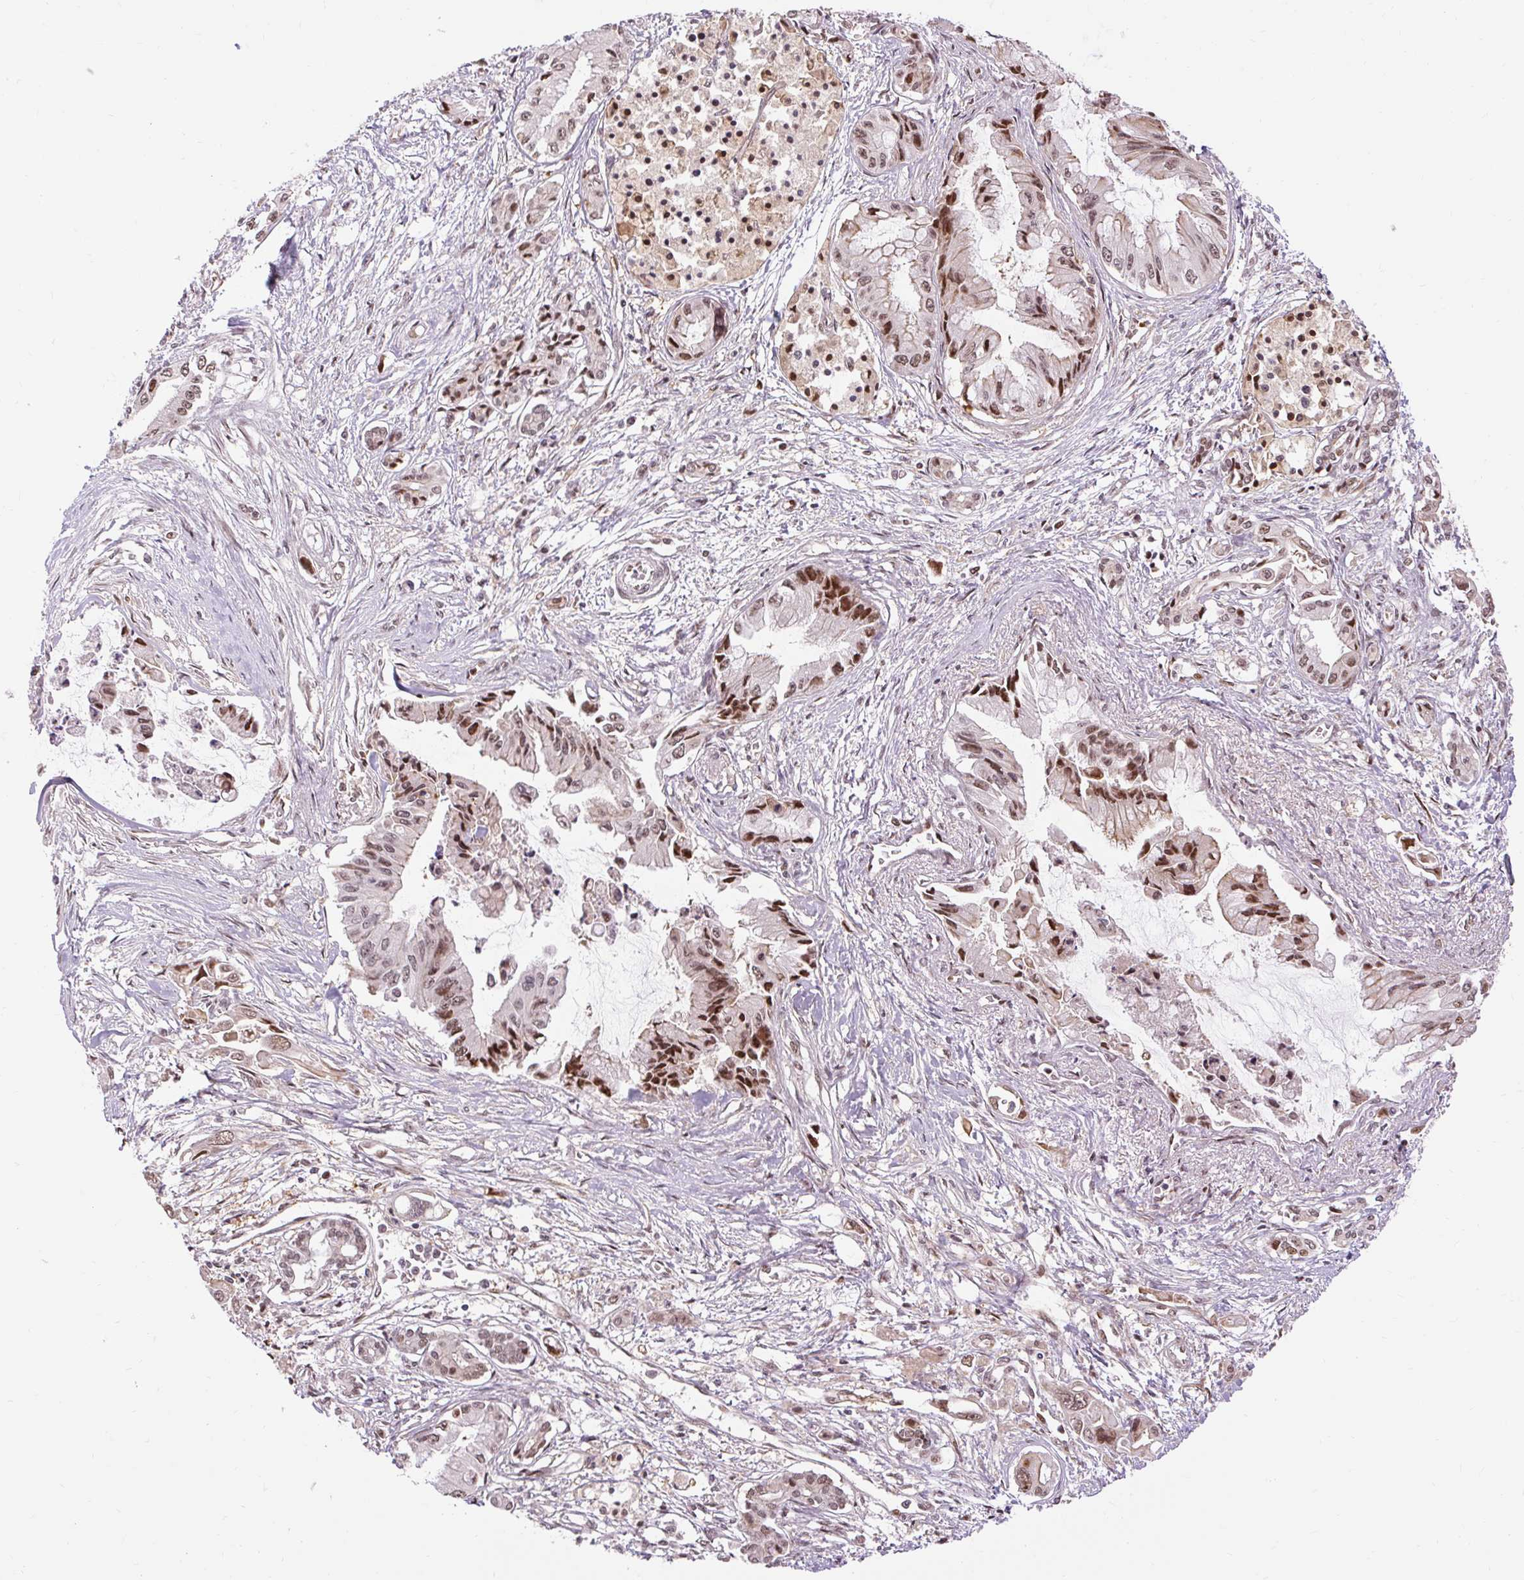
{"staining": {"intensity": "moderate", "quantity": ">75%", "location": "nuclear"}, "tissue": "pancreatic cancer", "cell_type": "Tumor cells", "image_type": "cancer", "snomed": [{"axis": "morphology", "description": "Adenocarcinoma, NOS"}, {"axis": "topography", "description": "Pancreas"}], "caption": "IHC micrograph of pancreatic cancer (adenocarcinoma) stained for a protein (brown), which demonstrates medium levels of moderate nuclear positivity in about >75% of tumor cells.", "gene": "MECOM", "patient": {"sex": "male", "age": 84}}